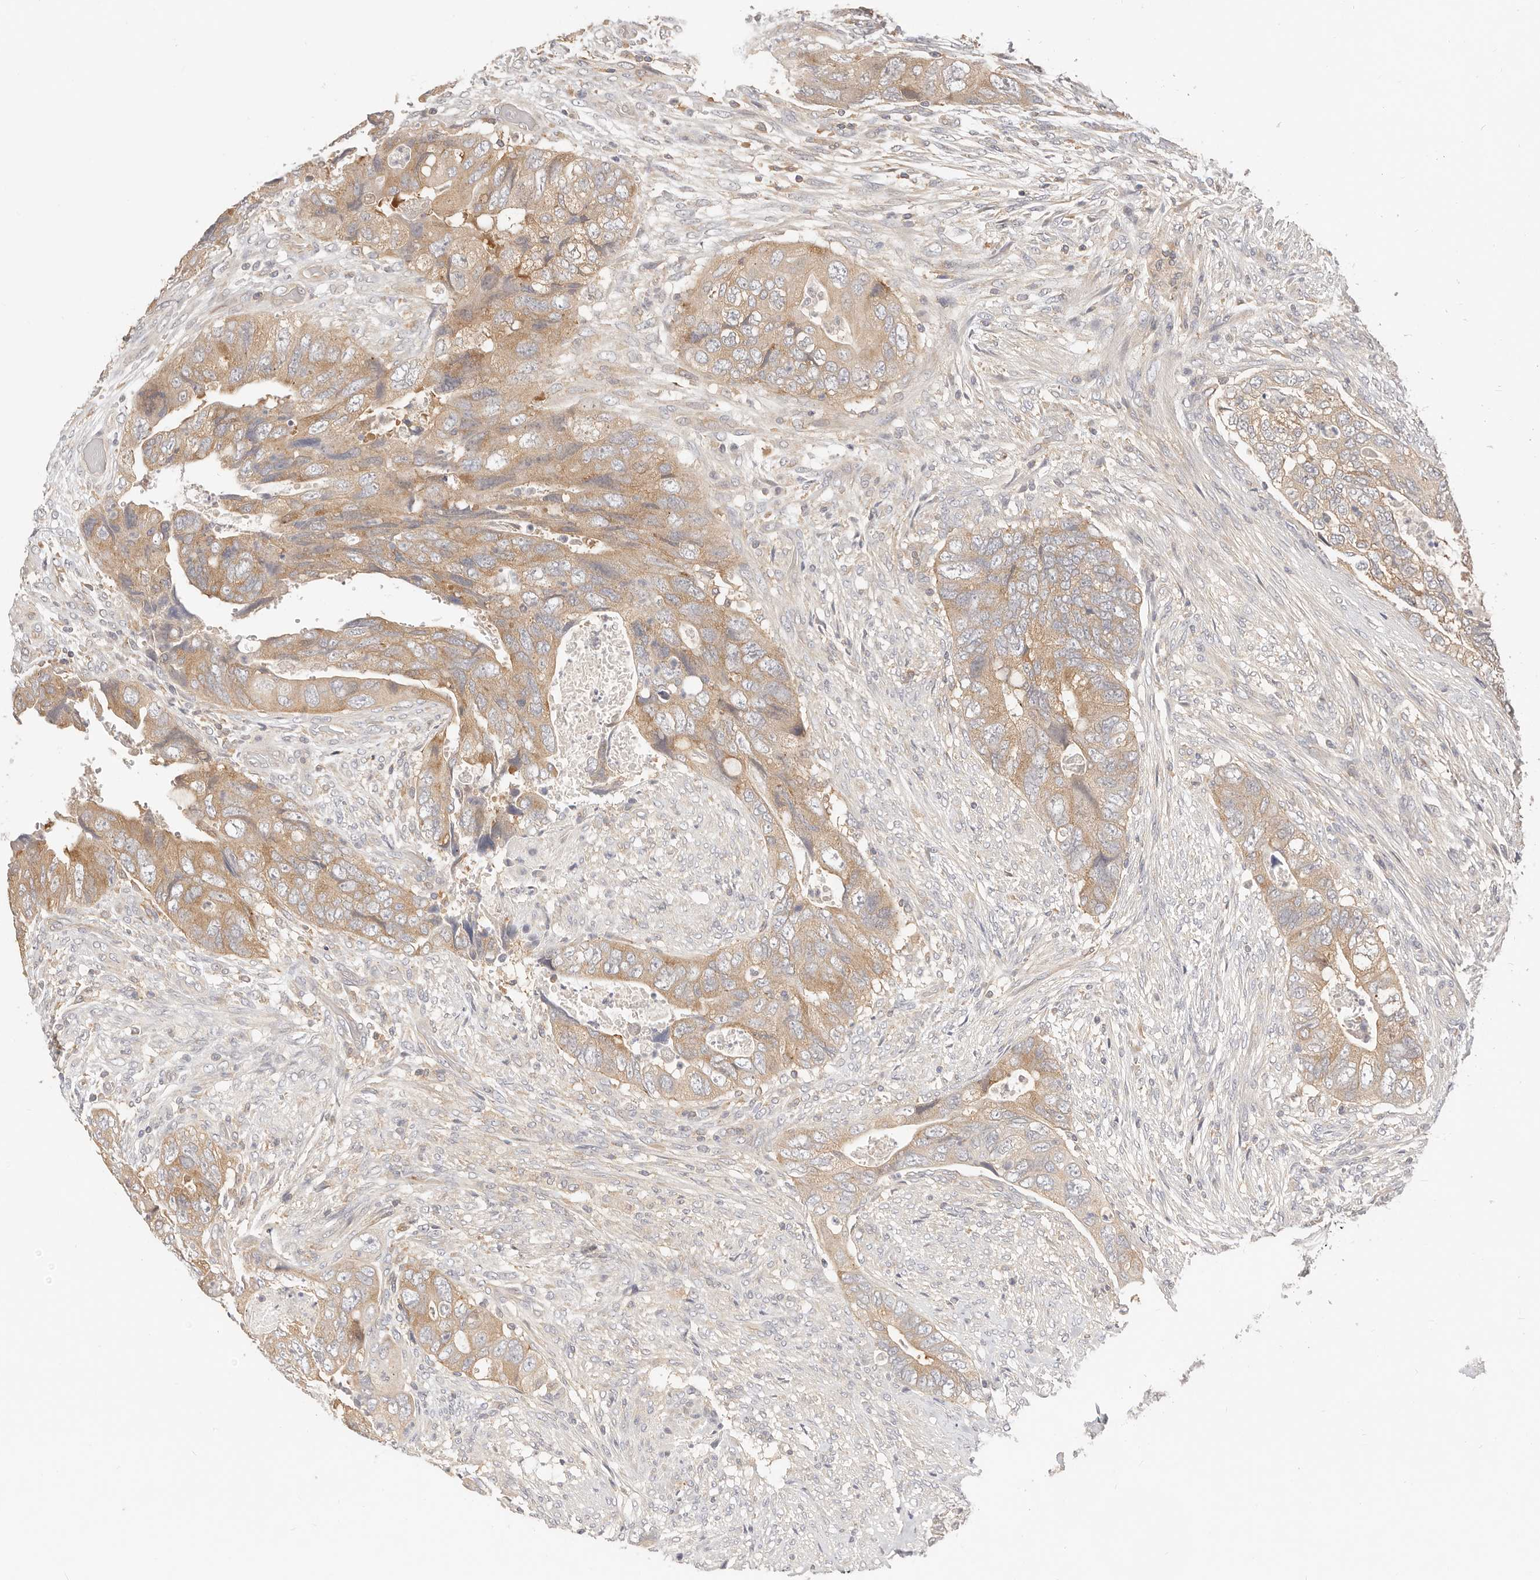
{"staining": {"intensity": "moderate", "quantity": ">75%", "location": "cytoplasmic/membranous"}, "tissue": "colorectal cancer", "cell_type": "Tumor cells", "image_type": "cancer", "snomed": [{"axis": "morphology", "description": "Adenocarcinoma, NOS"}, {"axis": "topography", "description": "Rectum"}], "caption": "Colorectal cancer (adenocarcinoma) stained for a protein (brown) exhibits moderate cytoplasmic/membranous positive positivity in approximately >75% of tumor cells.", "gene": "DTNBP1", "patient": {"sex": "male", "age": 63}}